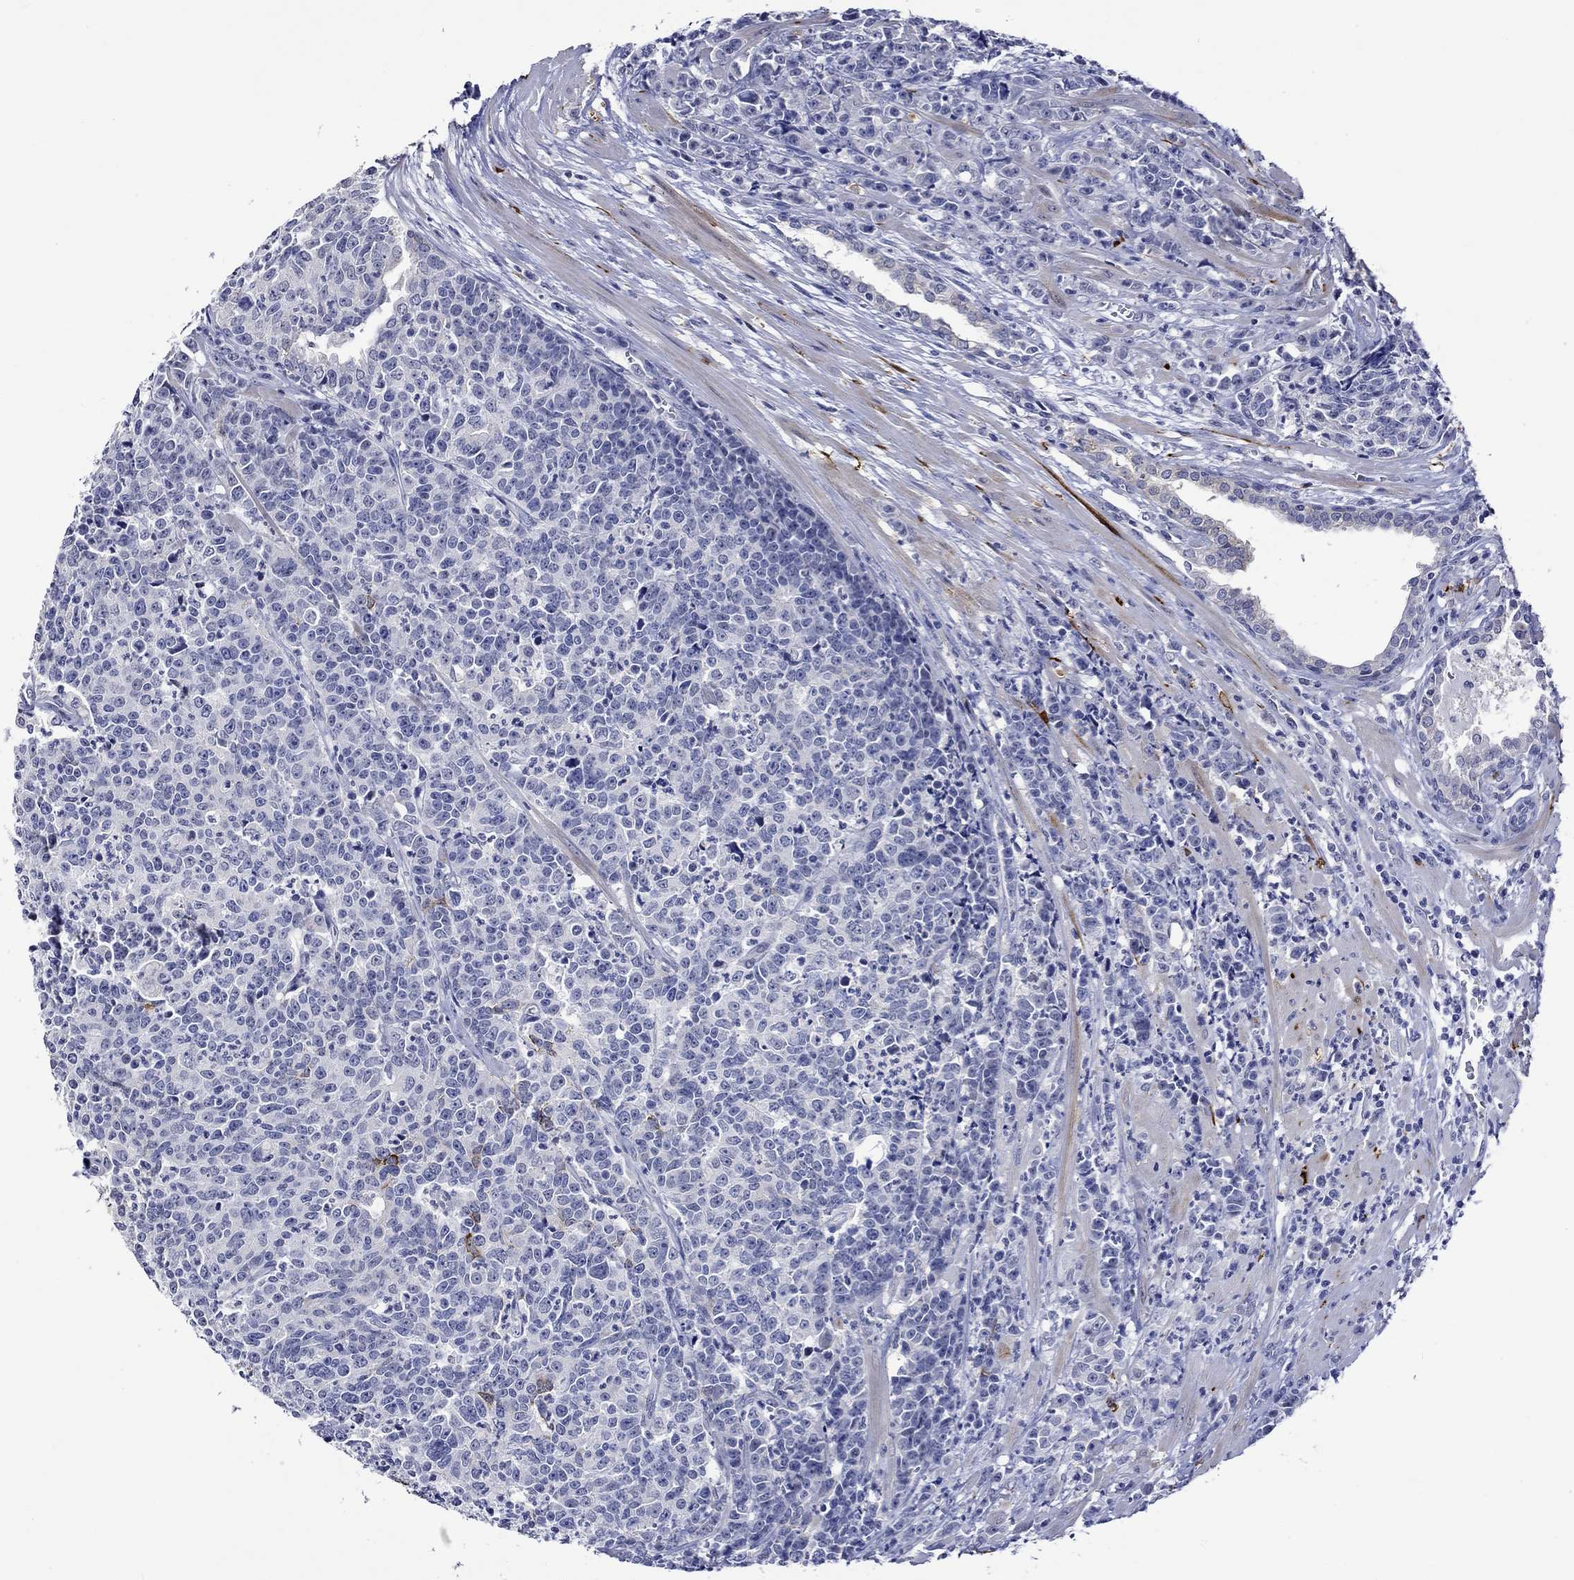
{"staining": {"intensity": "negative", "quantity": "none", "location": "none"}, "tissue": "prostate cancer", "cell_type": "Tumor cells", "image_type": "cancer", "snomed": [{"axis": "morphology", "description": "Adenocarcinoma, NOS"}, {"axis": "topography", "description": "Prostate"}], "caption": "Immunohistochemistry image of neoplastic tissue: human prostate cancer (adenocarcinoma) stained with DAB (3,3'-diaminobenzidine) displays no significant protein expression in tumor cells. (DAB (3,3'-diaminobenzidine) immunohistochemistry with hematoxylin counter stain).", "gene": "CRYAB", "patient": {"sex": "male", "age": 67}}